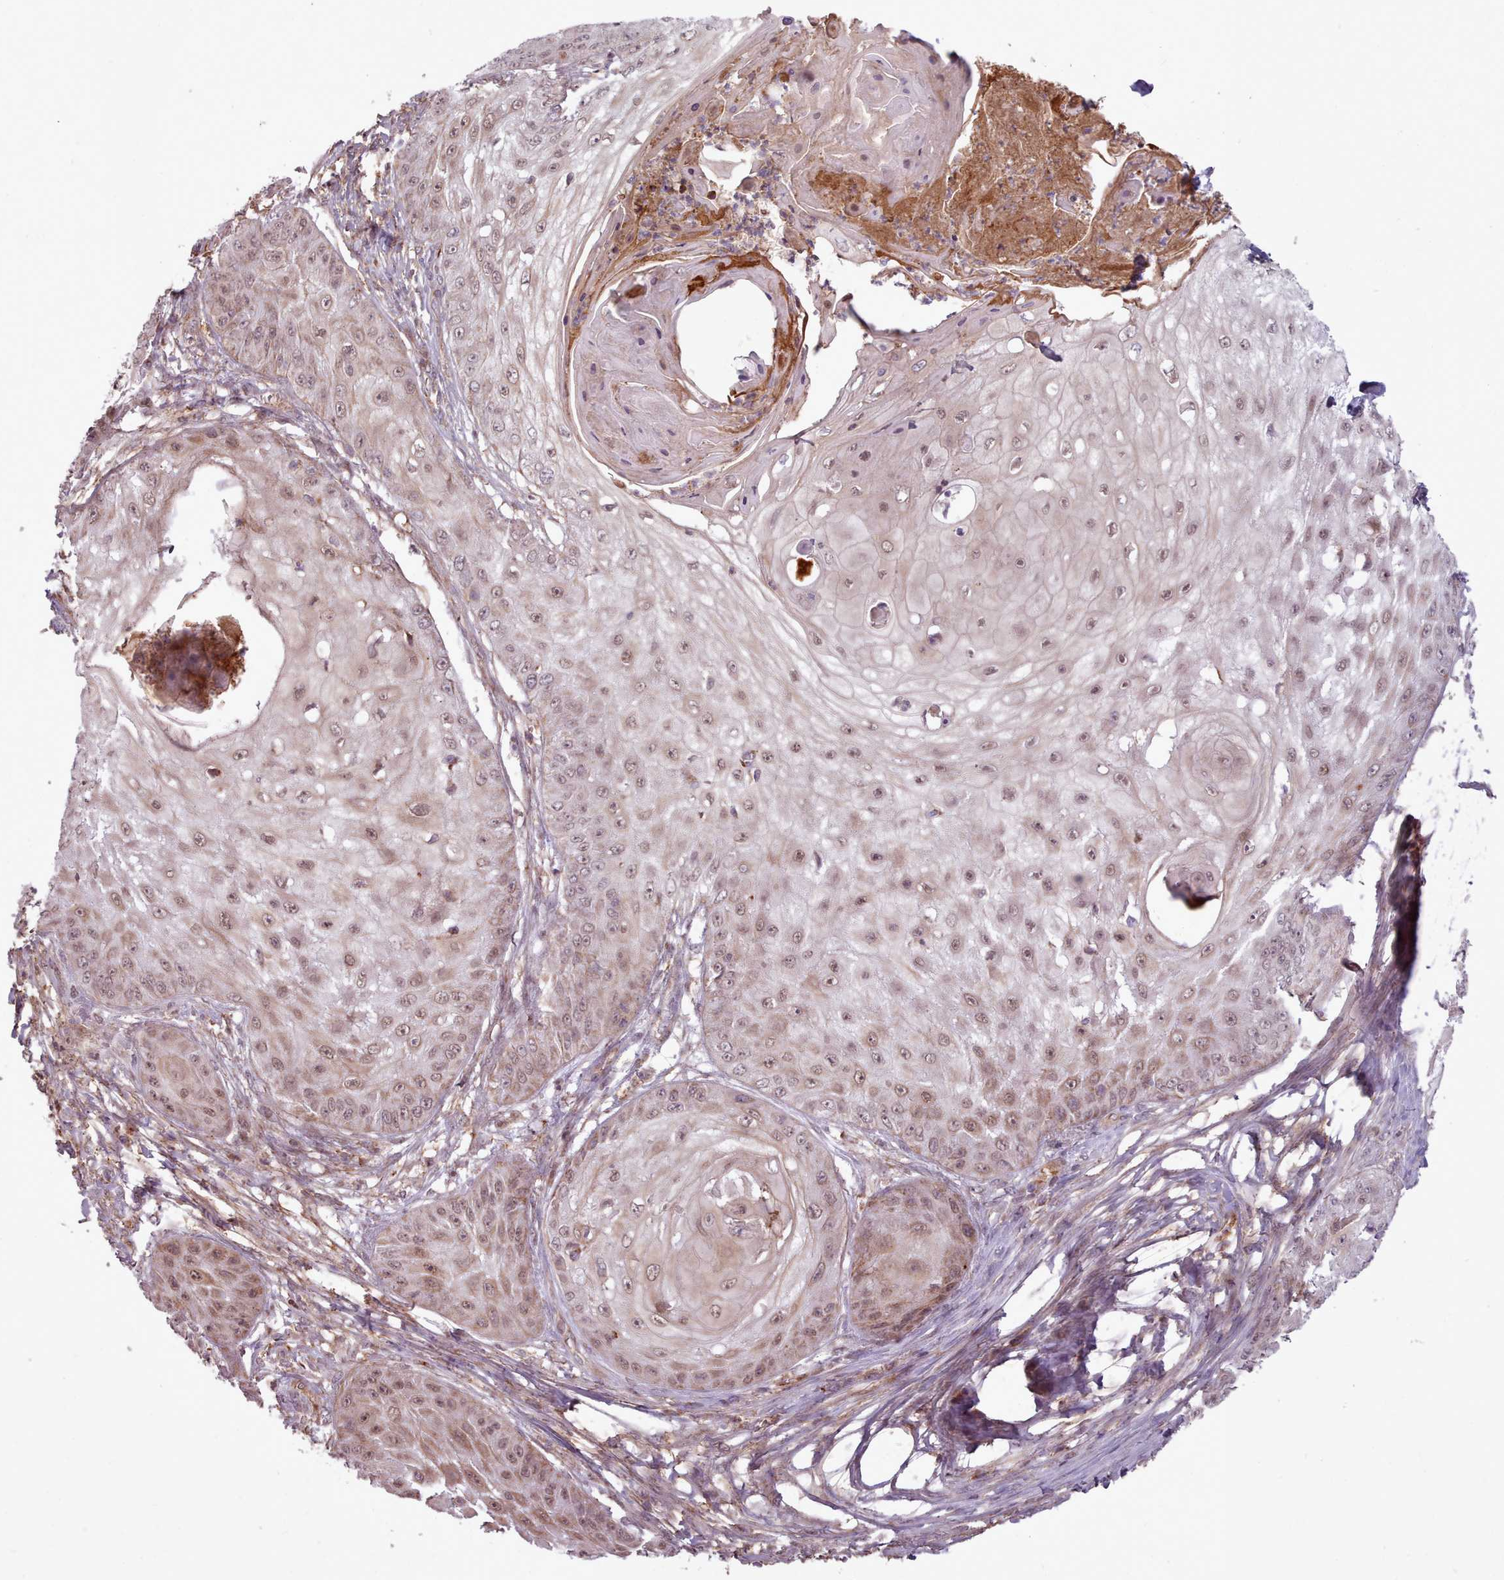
{"staining": {"intensity": "strong", "quantity": "<25%", "location": "cytoplasmic/membranous,nuclear"}, "tissue": "skin cancer", "cell_type": "Tumor cells", "image_type": "cancer", "snomed": [{"axis": "morphology", "description": "Squamous cell carcinoma, NOS"}, {"axis": "topography", "description": "Skin"}], "caption": "Immunohistochemistry (IHC) micrograph of neoplastic tissue: human skin cancer (squamous cell carcinoma) stained using immunohistochemistry displays medium levels of strong protein expression localized specifically in the cytoplasmic/membranous and nuclear of tumor cells, appearing as a cytoplasmic/membranous and nuclear brown color.", "gene": "ZMYM4", "patient": {"sex": "male", "age": 70}}